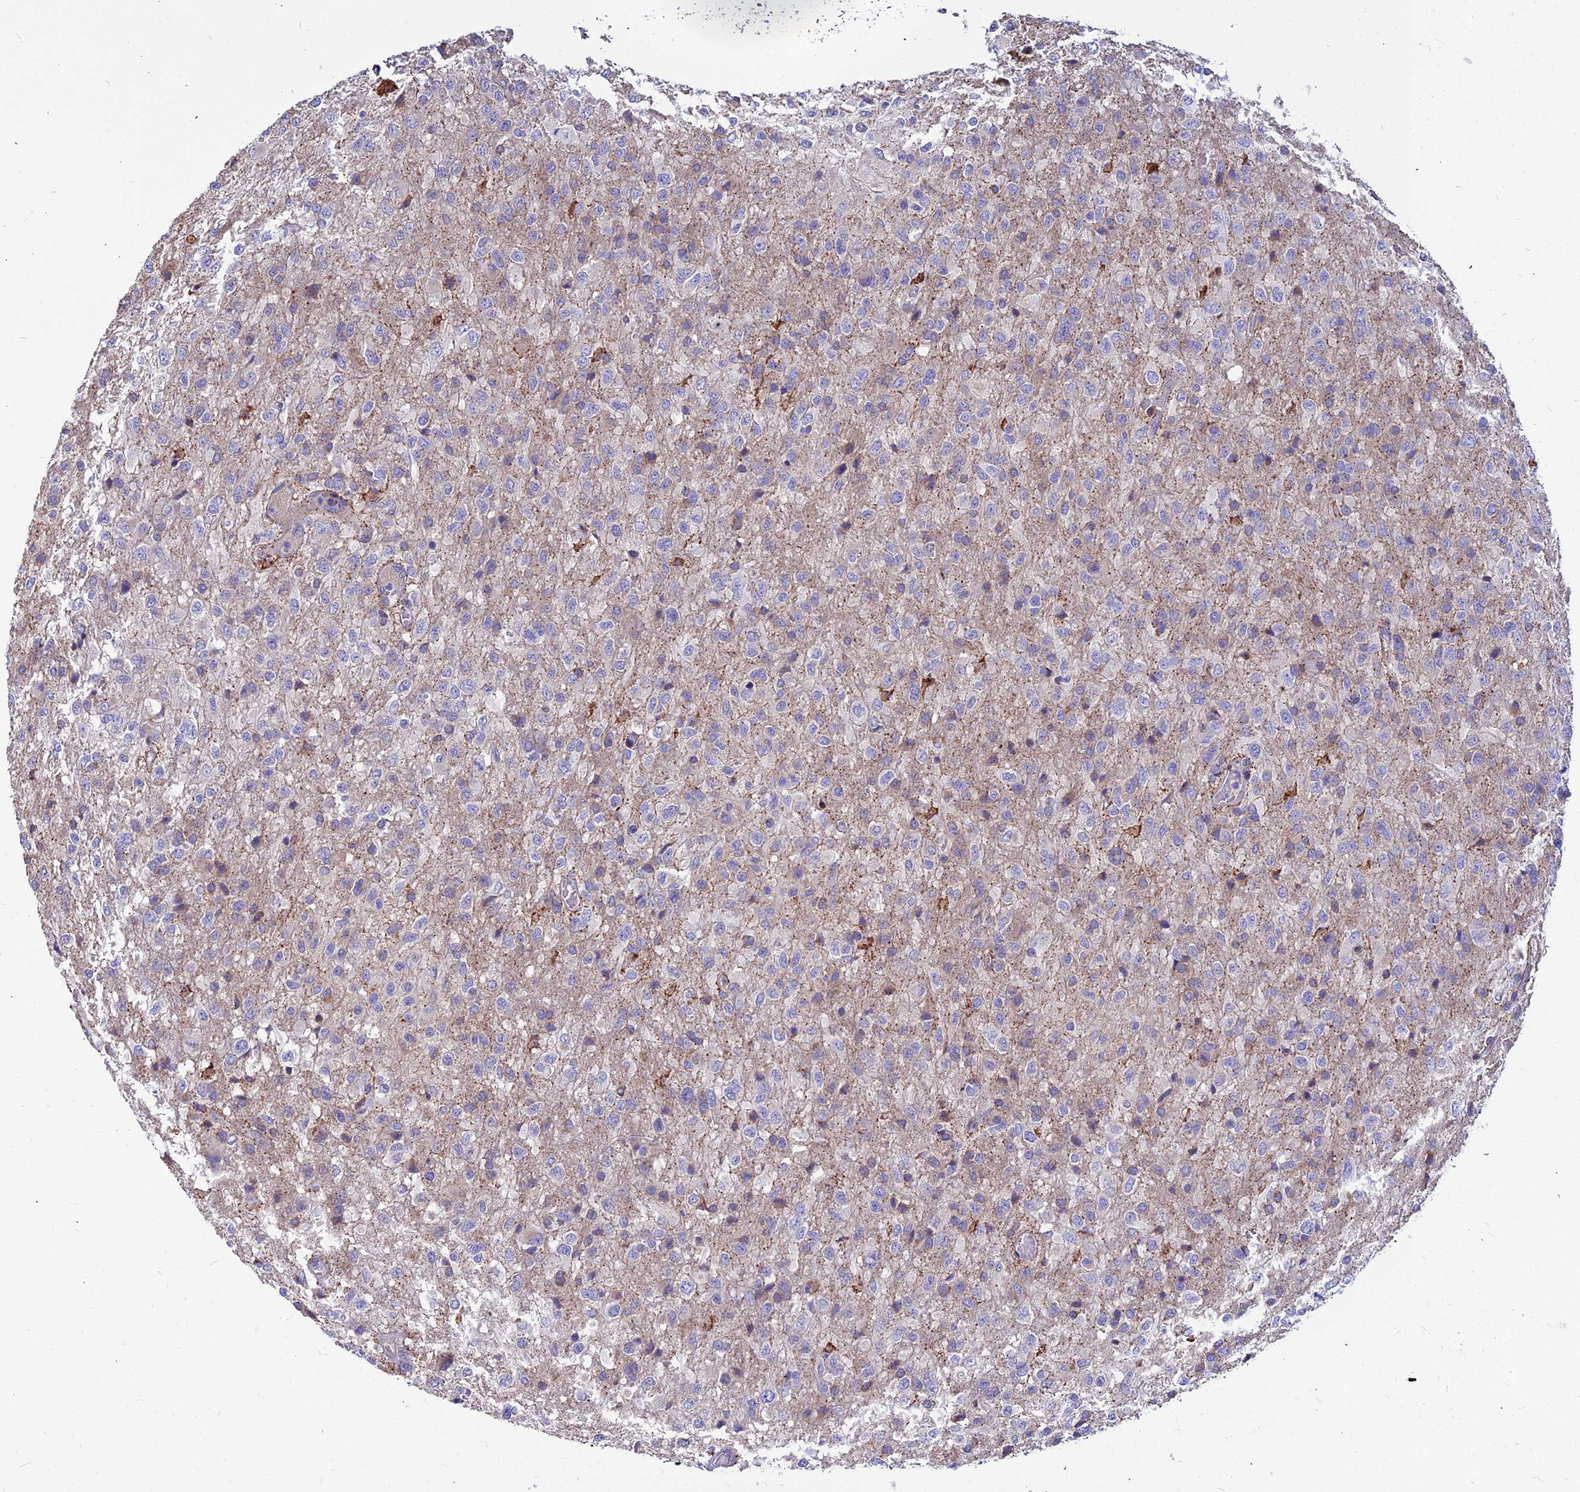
{"staining": {"intensity": "weak", "quantity": "25%-75%", "location": "cytoplasmic/membranous"}, "tissue": "glioma", "cell_type": "Tumor cells", "image_type": "cancer", "snomed": [{"axis": "morphology", "description": "Glioma, malignant, High grade"}, {"axis": "topography", "description": "Brain"}], "caption": "High-power microscopy captured an immunohistochemistry image of malignant high-grade glioma, revealing weak cytoplasmic/membranous staining in about 25%-75% of tumor cells.", "gene": "ASPHD1", "patient": {"sex": "female", "age": 74}}